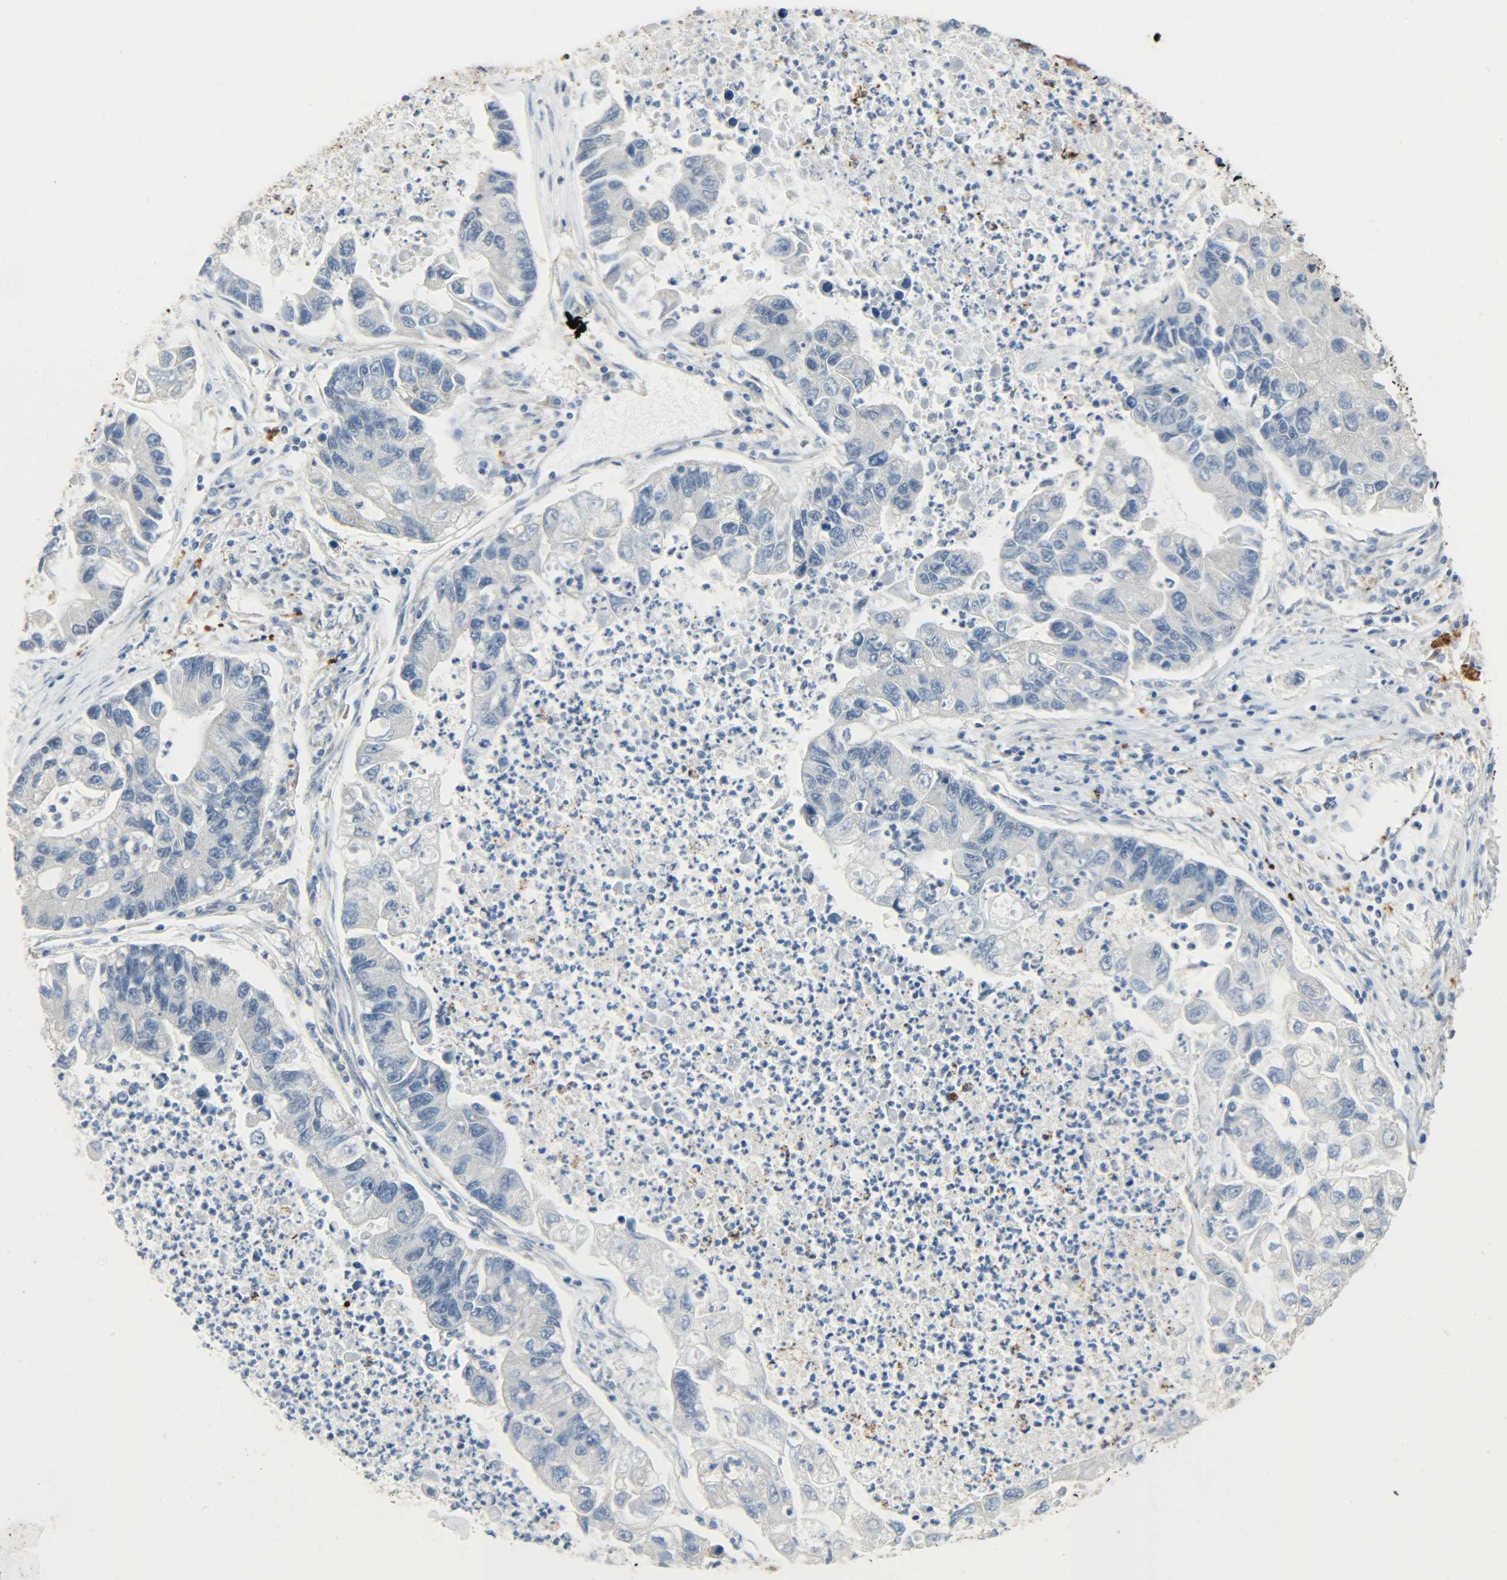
{"staining": {"intensity": "negative", "quantity": "none", "location": "none"}, "tissue": "lung cancer", "cell_type": "Tumor cells", "image_type": "cancer", "snomed": [{"axis": "morphology", "description": "Adenocarcinoma, NOS"}, {"axis": "topography", "description": "Lung"}], "caption": "High power microscopy histopathology image of an immunohistochemistry (IHC) micrograph of lung cancer, revealing no significant positivity in tumor cells.", "gene": "GIT2", "patient": {"sex": "female", "age": 51}}